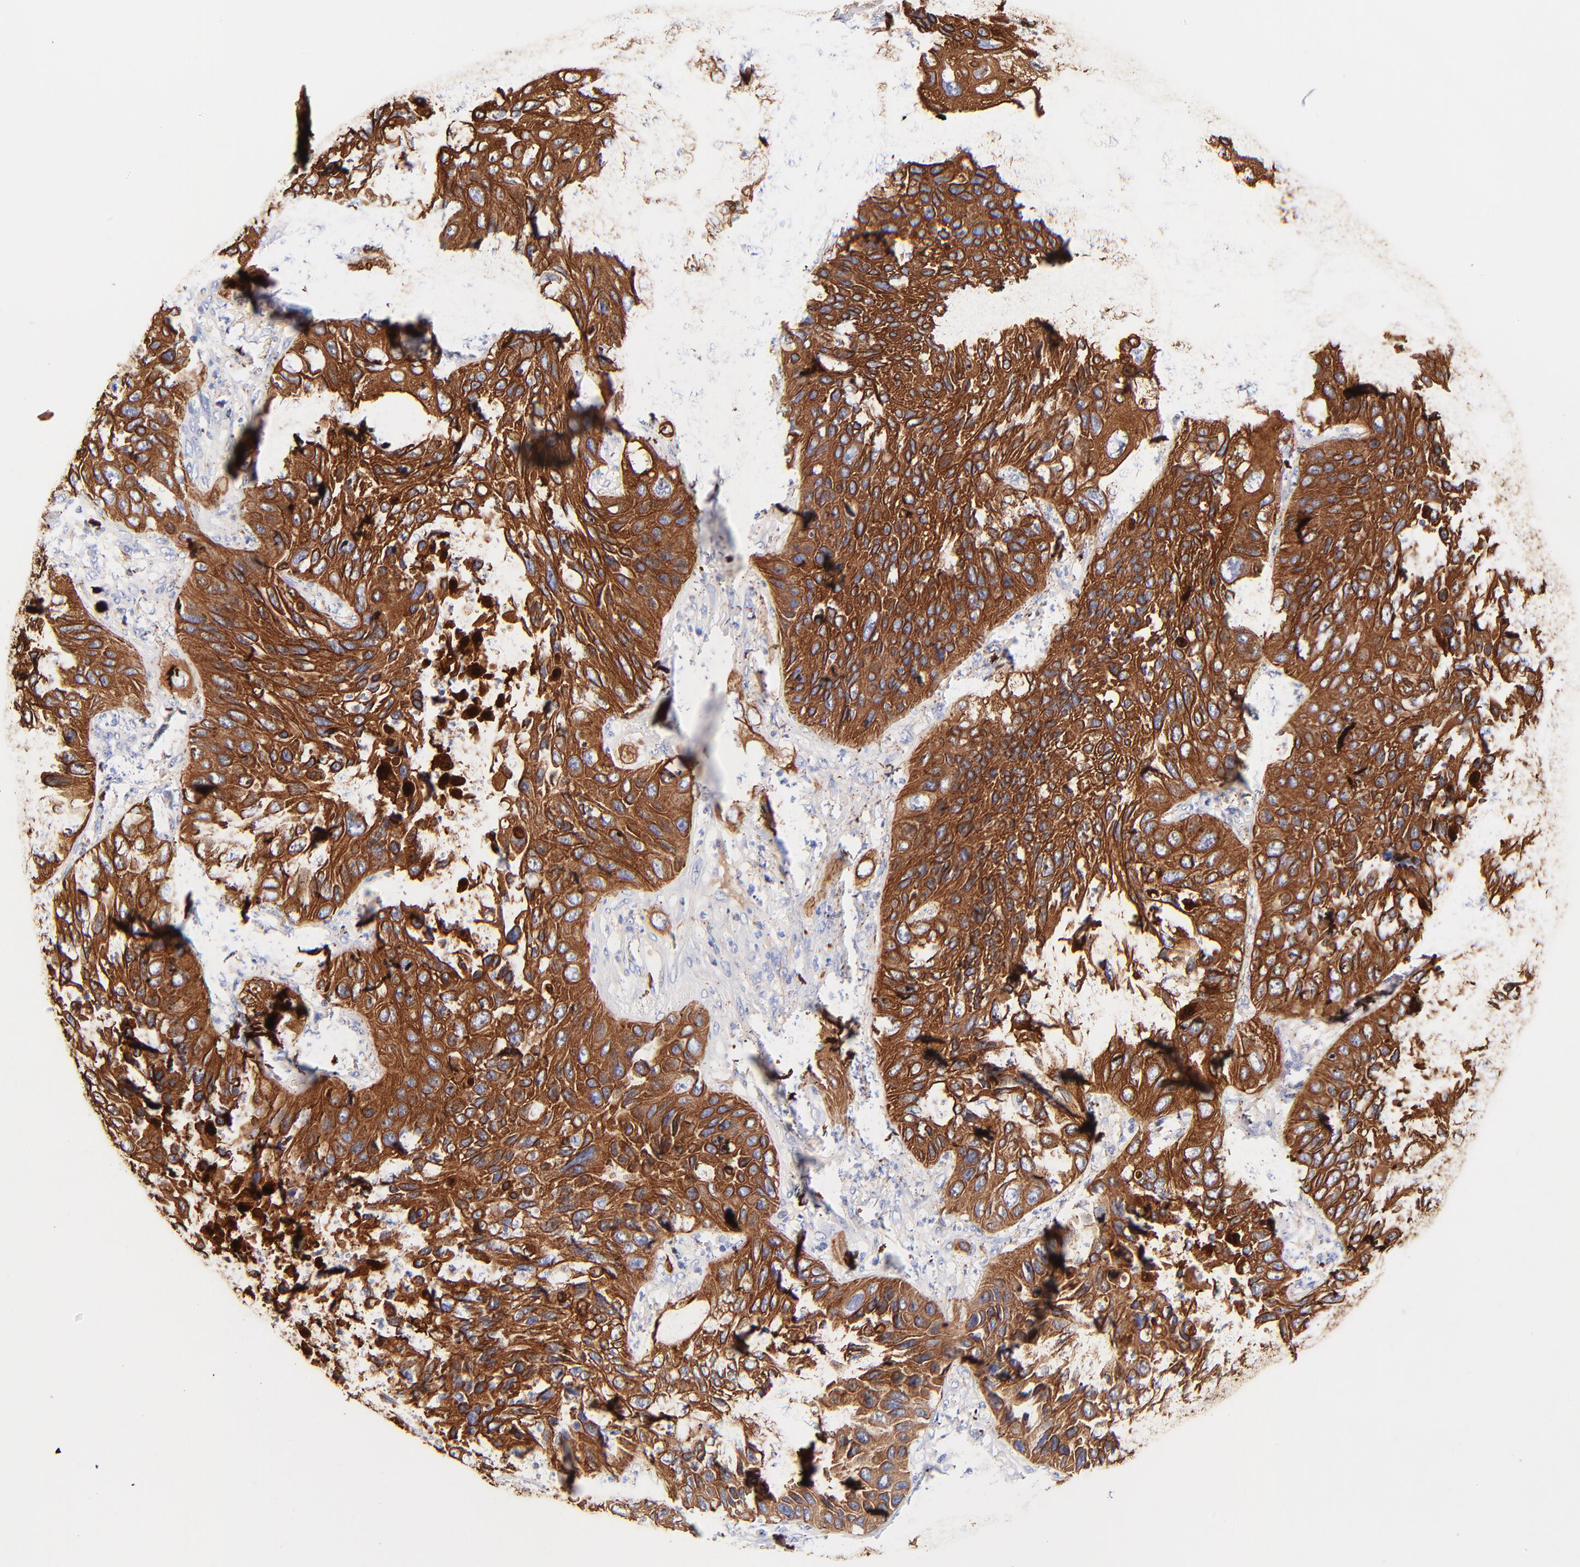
{"staining": {"intensity": "strong", "quantity": ">75%", "location": "cytoplasmic/membranous"}, "tissue": "lung cancer", "cell_type": "Tumor cells", "image_type": "cancer", "snomed": [{"axis": "morphology", "description": "Squamous cell carcinoma, NOS"}, {"axis": "topography", "description": "Lung"}], "caption": "Protein analysis of lung squamous cell carcinoma tissue demonstrates strong cytoplasmic/membranous expression in about >75% of tumor cells.", "gene": "KRT19", "patient": {"sex": "female", "age": 76}}